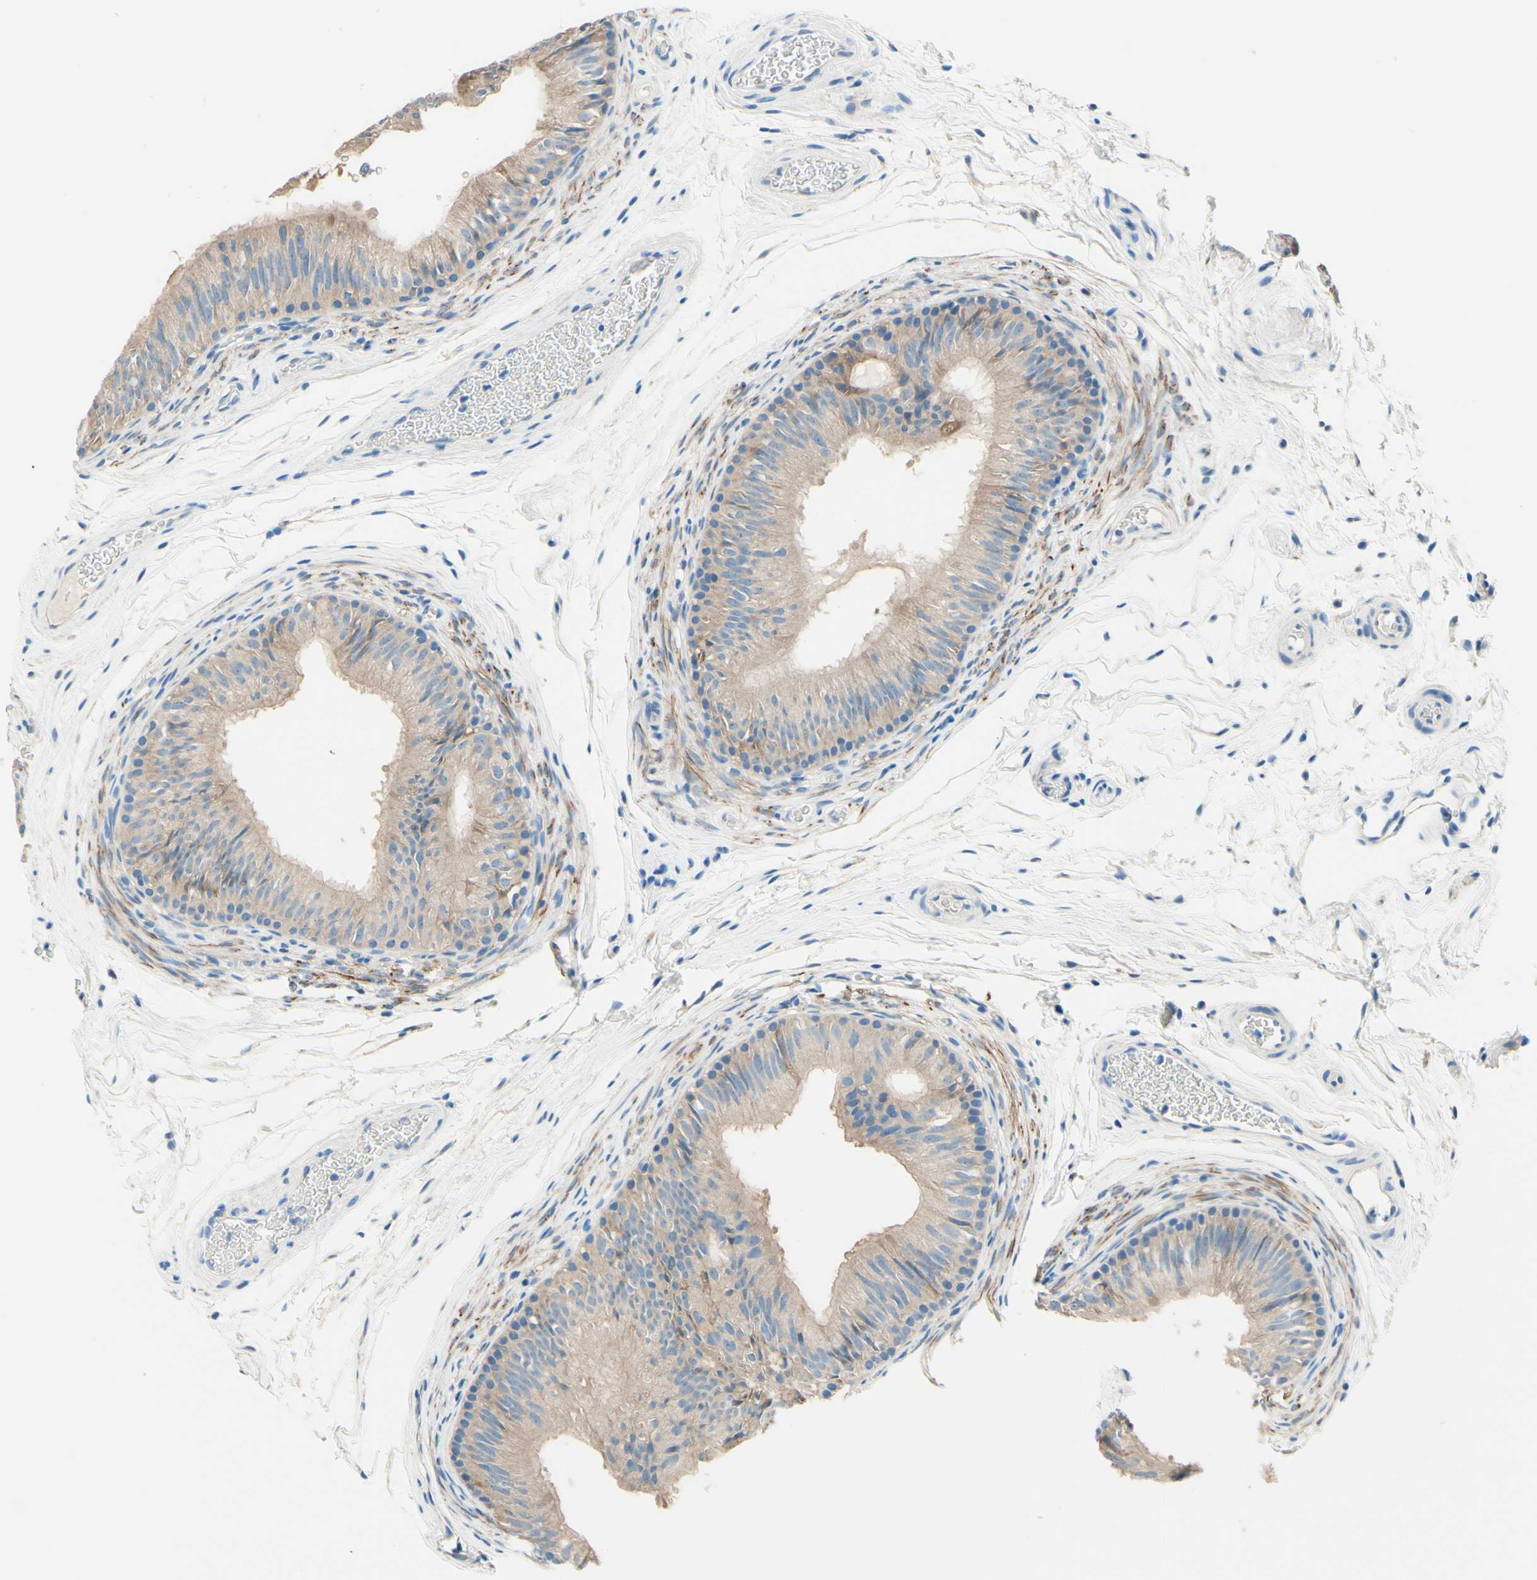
{"staining": {"intensity": "weak", "quantity": ">75%", "location": "cytoplasmic/membranous"}, "tissue": "epididymis", "cell_type": "Glandular cells", "image_type": "normal", "snomed": [{"axis": "morphology", "description": "Normal tissue, NOS"}, {"axis": "topography", "description": "Epididymis"}], "caption": "Immunohistochemistry (DAB) staining of unremarkable epididymis reveals weak cytoplasmic/membranous protein positivity in approximately >75% of glandular cells.", "gene": "PASD1", "patient": {"sex": "male", "age": 36}}